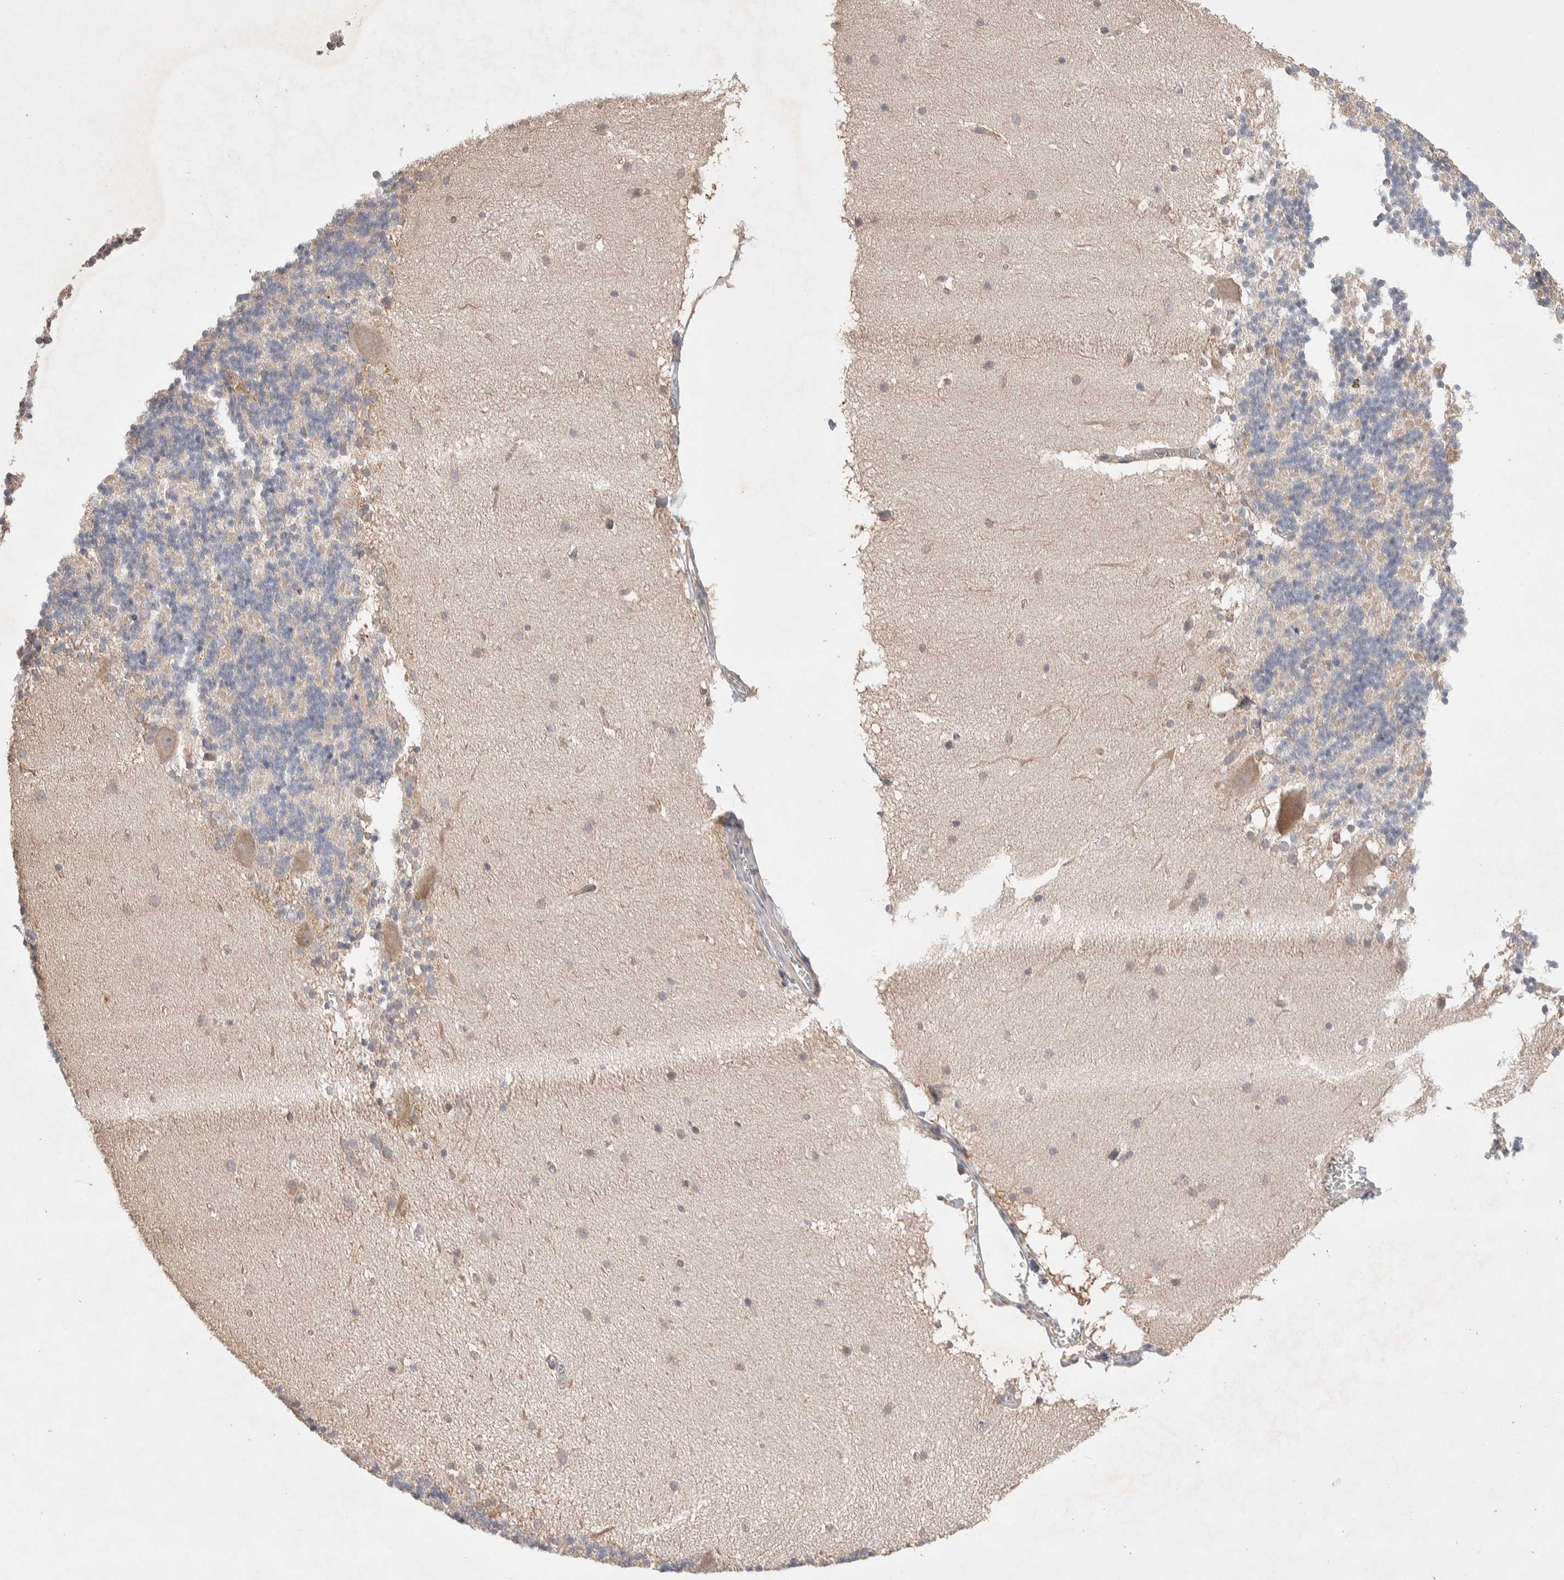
{"staining": {"intensity": "weak", "quantity": "<25%", "location": "cytoplasmic/membranous"}, "tissue": "cerebellum", "cell_type": "Cells in granular layer", "image_type": "normal", "snomed": [{"axis": "morphology", "description": "Normal tissue, NOS"}, {"axis": "topography", "description": "Cerebellum"}], "caption": "This photomicrograph is of normal cerebellum stained with immunohistochemistry (IHC) to label a protein in brown with the nuclei are counter-stained blue. There is no positivity in cells in granular layer. (DAB immunohistochemistry (IHC) with hematoxylin counter stain).", "gene": "DEPTOR", "patient": {"sex": "female", "age": 19}}